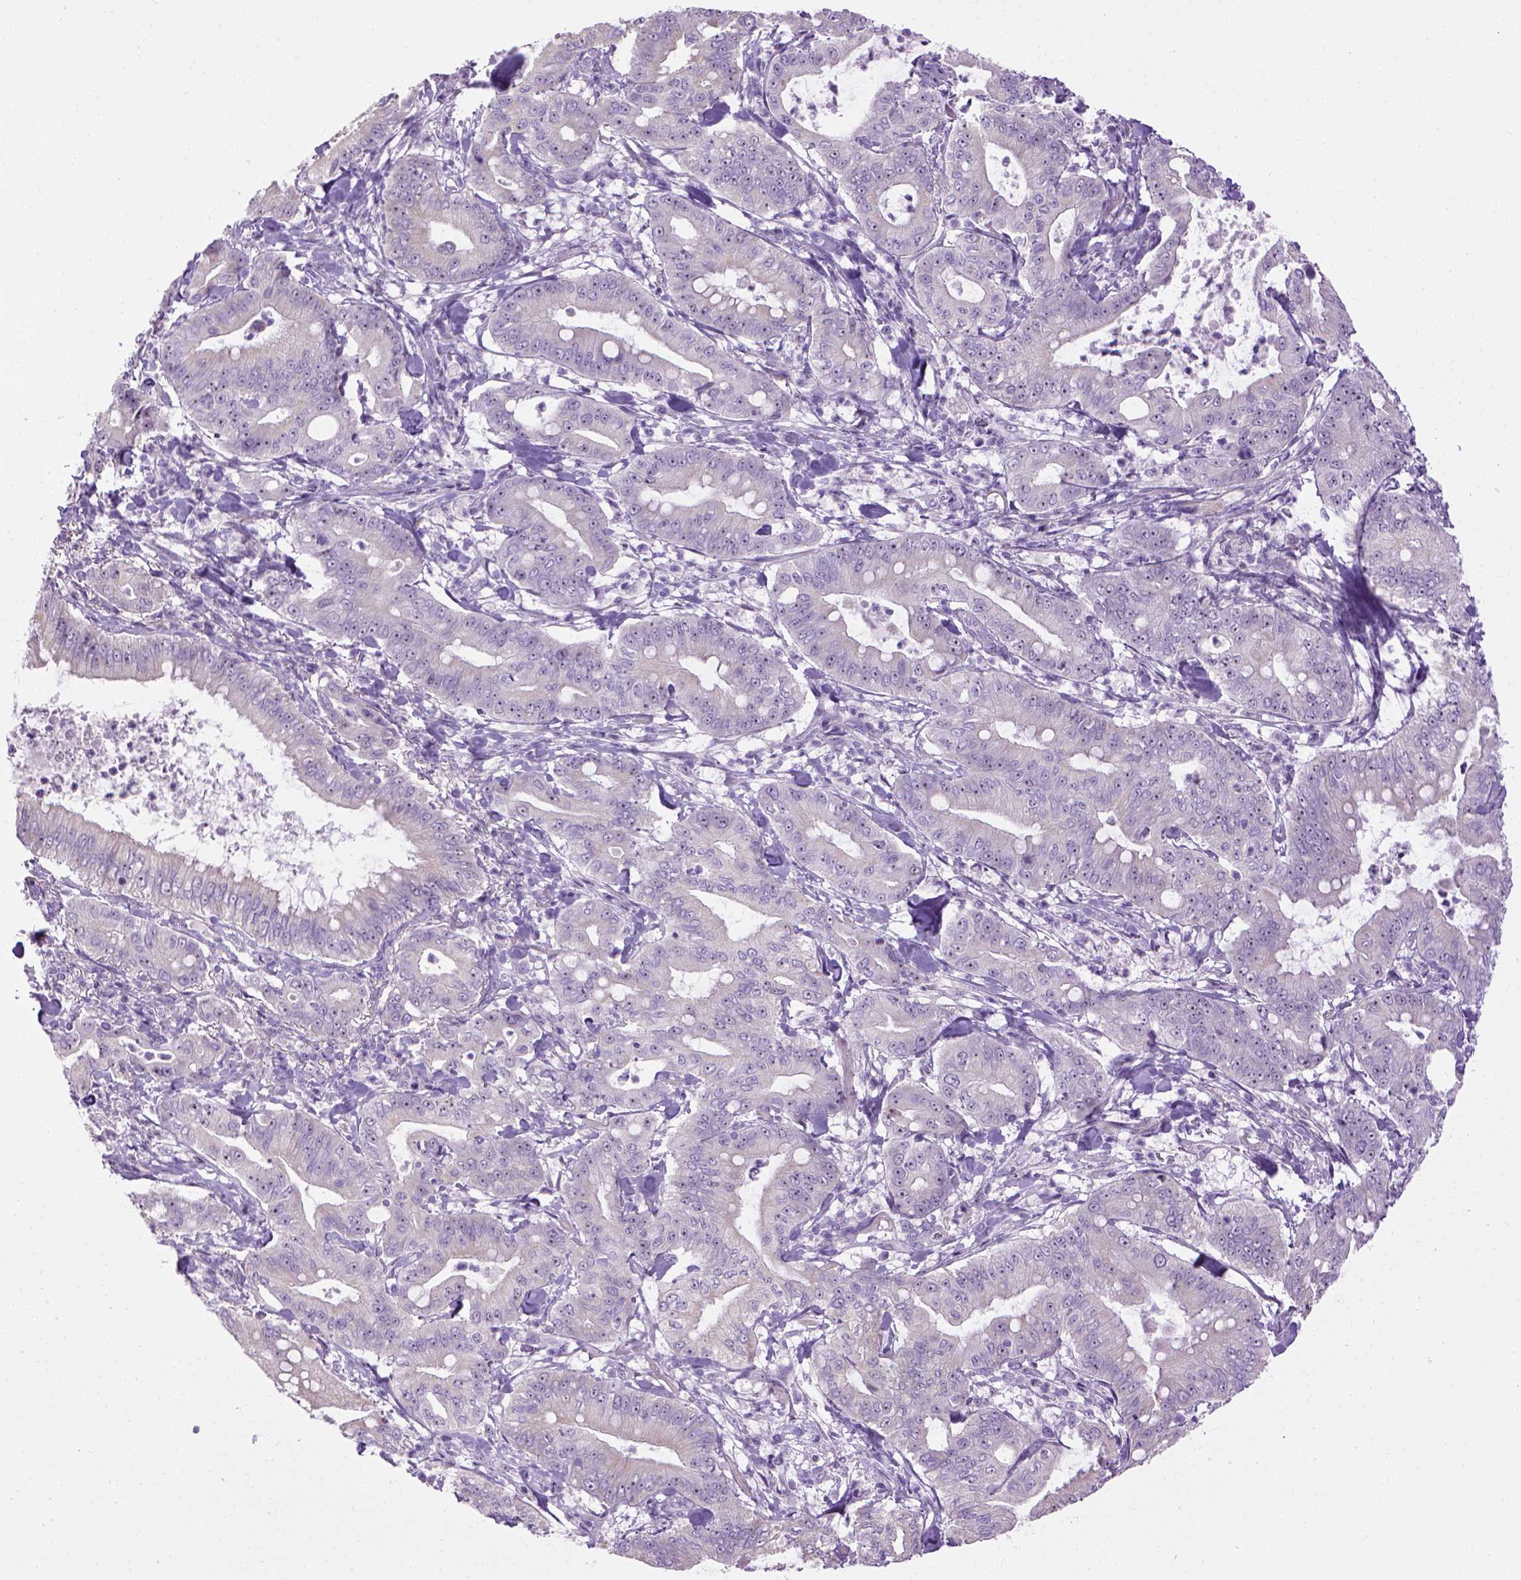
{"staining": {"intensity": "weak", "quantity": "25%-75%", "location": "nuclear"}, "tissue": "pancreatic cancer", "cell_type": "Tumor cells", "image_type": "cancer", "snomed": [{"axis": "morphology", "description": "Adenocarcinoma, NOS"}, {"axis": "topography", "description": "Pancreas"}], "caption": "Weak nuclear expression for a protein is identified in approximately 25%-75% of tumor cells of pancreatic cancer using immunohistochemistry.", "gene": "UTP4", "patient": {"sex": "male", "age": 71}}